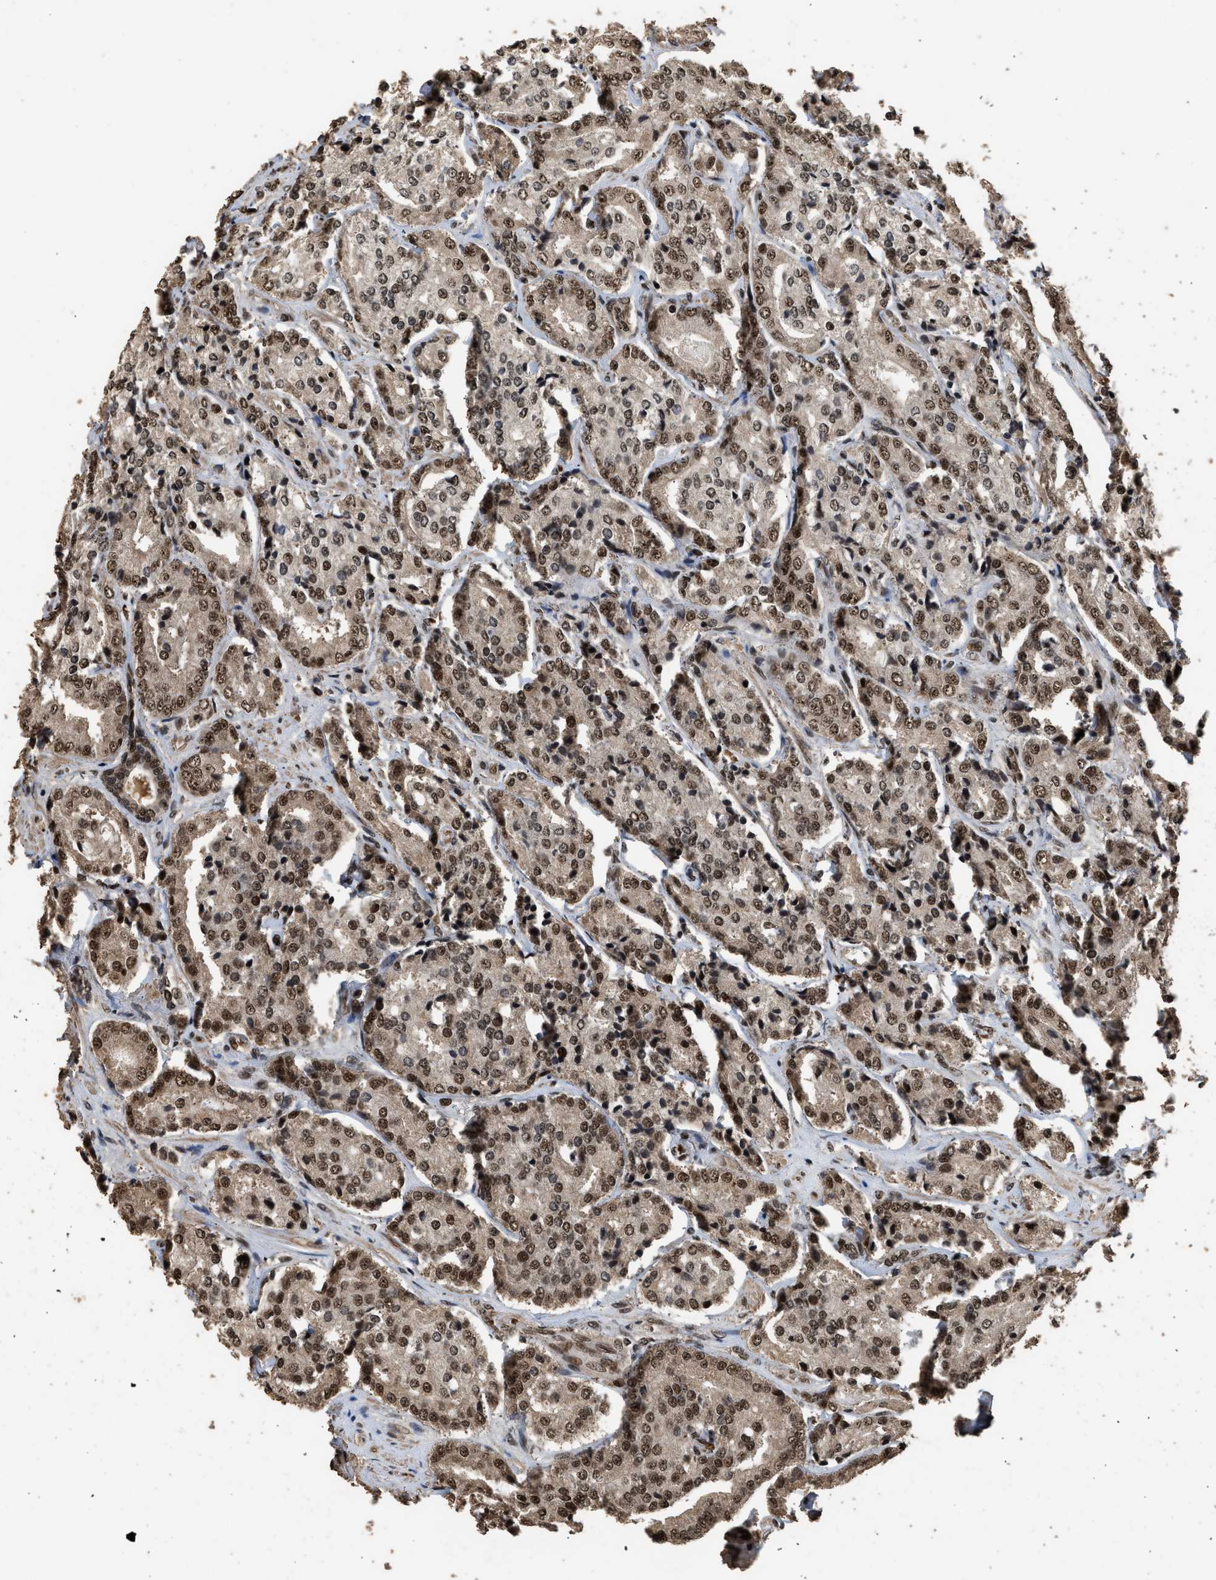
{"staining": {"intensity": "moderate", "quantity": ">75%", "location": "nuclear"}, "tissue": "prostate cancer", "cell_type": "Tumor cells", "image_type": "cancer", "snomed": [{"axis": "morphology", "description": "Adenocarcinoma, High grade"}, {"axis": "topography", "description": "Prostate"}], "caption": "DAB immunohistochemical staining of prostate cancer (adenocarcinoma (high-grade)) displays moderate nuclear protein expression in about >75% of tumor cells.", "gene": "PPP4R3B", "patient": {"sex": "male", "age": 65}}